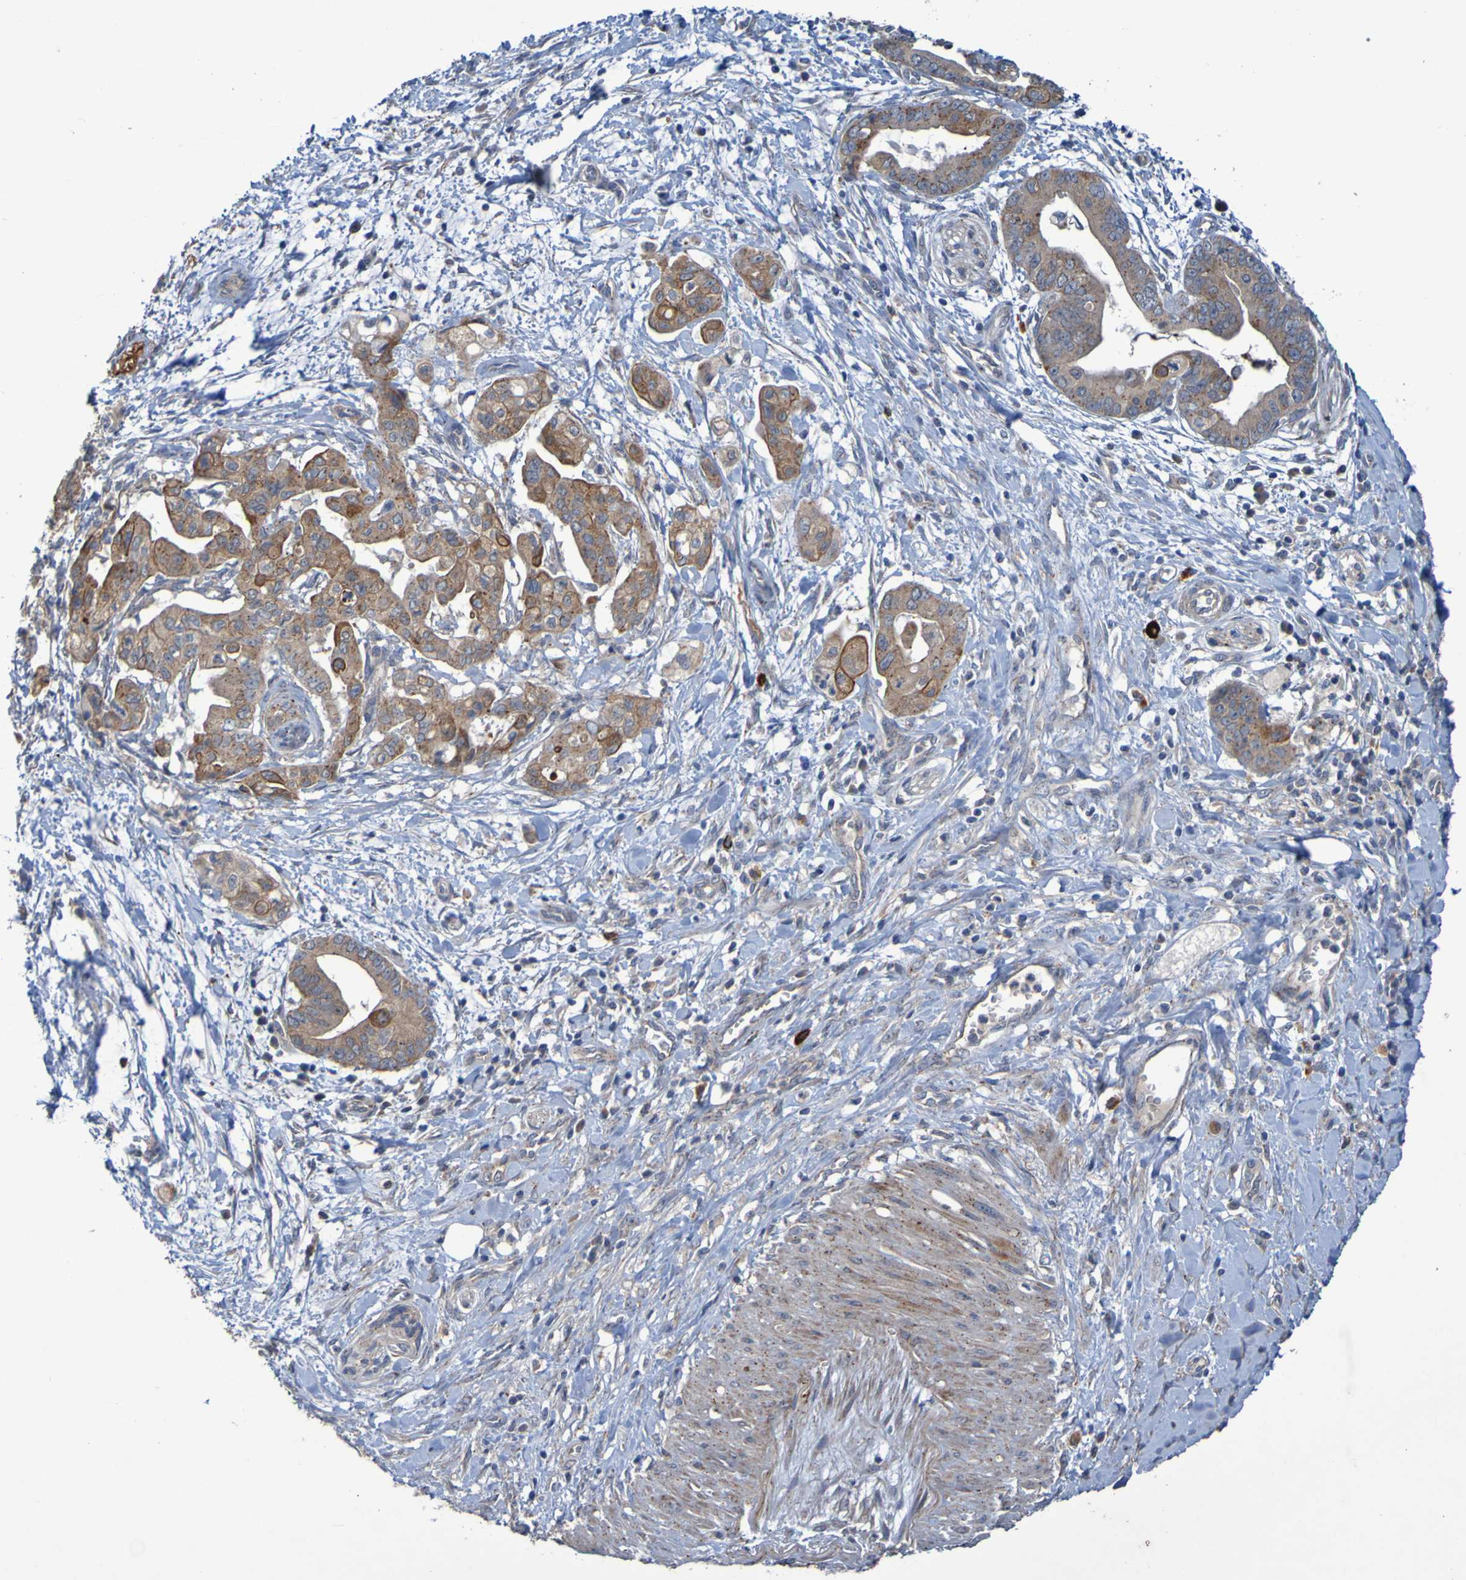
{"staining": {"intensity": "moderate", "quantity": "25%-75%", "location": "cytoplasmic/membranous"}, "tissue": "pancreatic cancer", "cell_type": "Tumor cells", "image_type": "cancer", "snomed": [{"axis": "morphology", "description": "Adenocarcinoma, NOS"}, {"axis": "topography", "description": "Pancreas"}], "caption": "Immunohistochemistry staining of pancreatic cancer (adenocarcinoma), which reveals medium levels of moderate cytoplasmic/membranous staining in about 25%-75% of tumor cells indicating moderate cytoplasmic/membranous protein staining. The staining was performed using DAB (3,3'-diaminobenzidine) (brown) for protein detection and nuclei were counterstained in hematoxylin (blue).", "gene": "ANGPT4", "patient": {"sex": "female", "age": 75}}